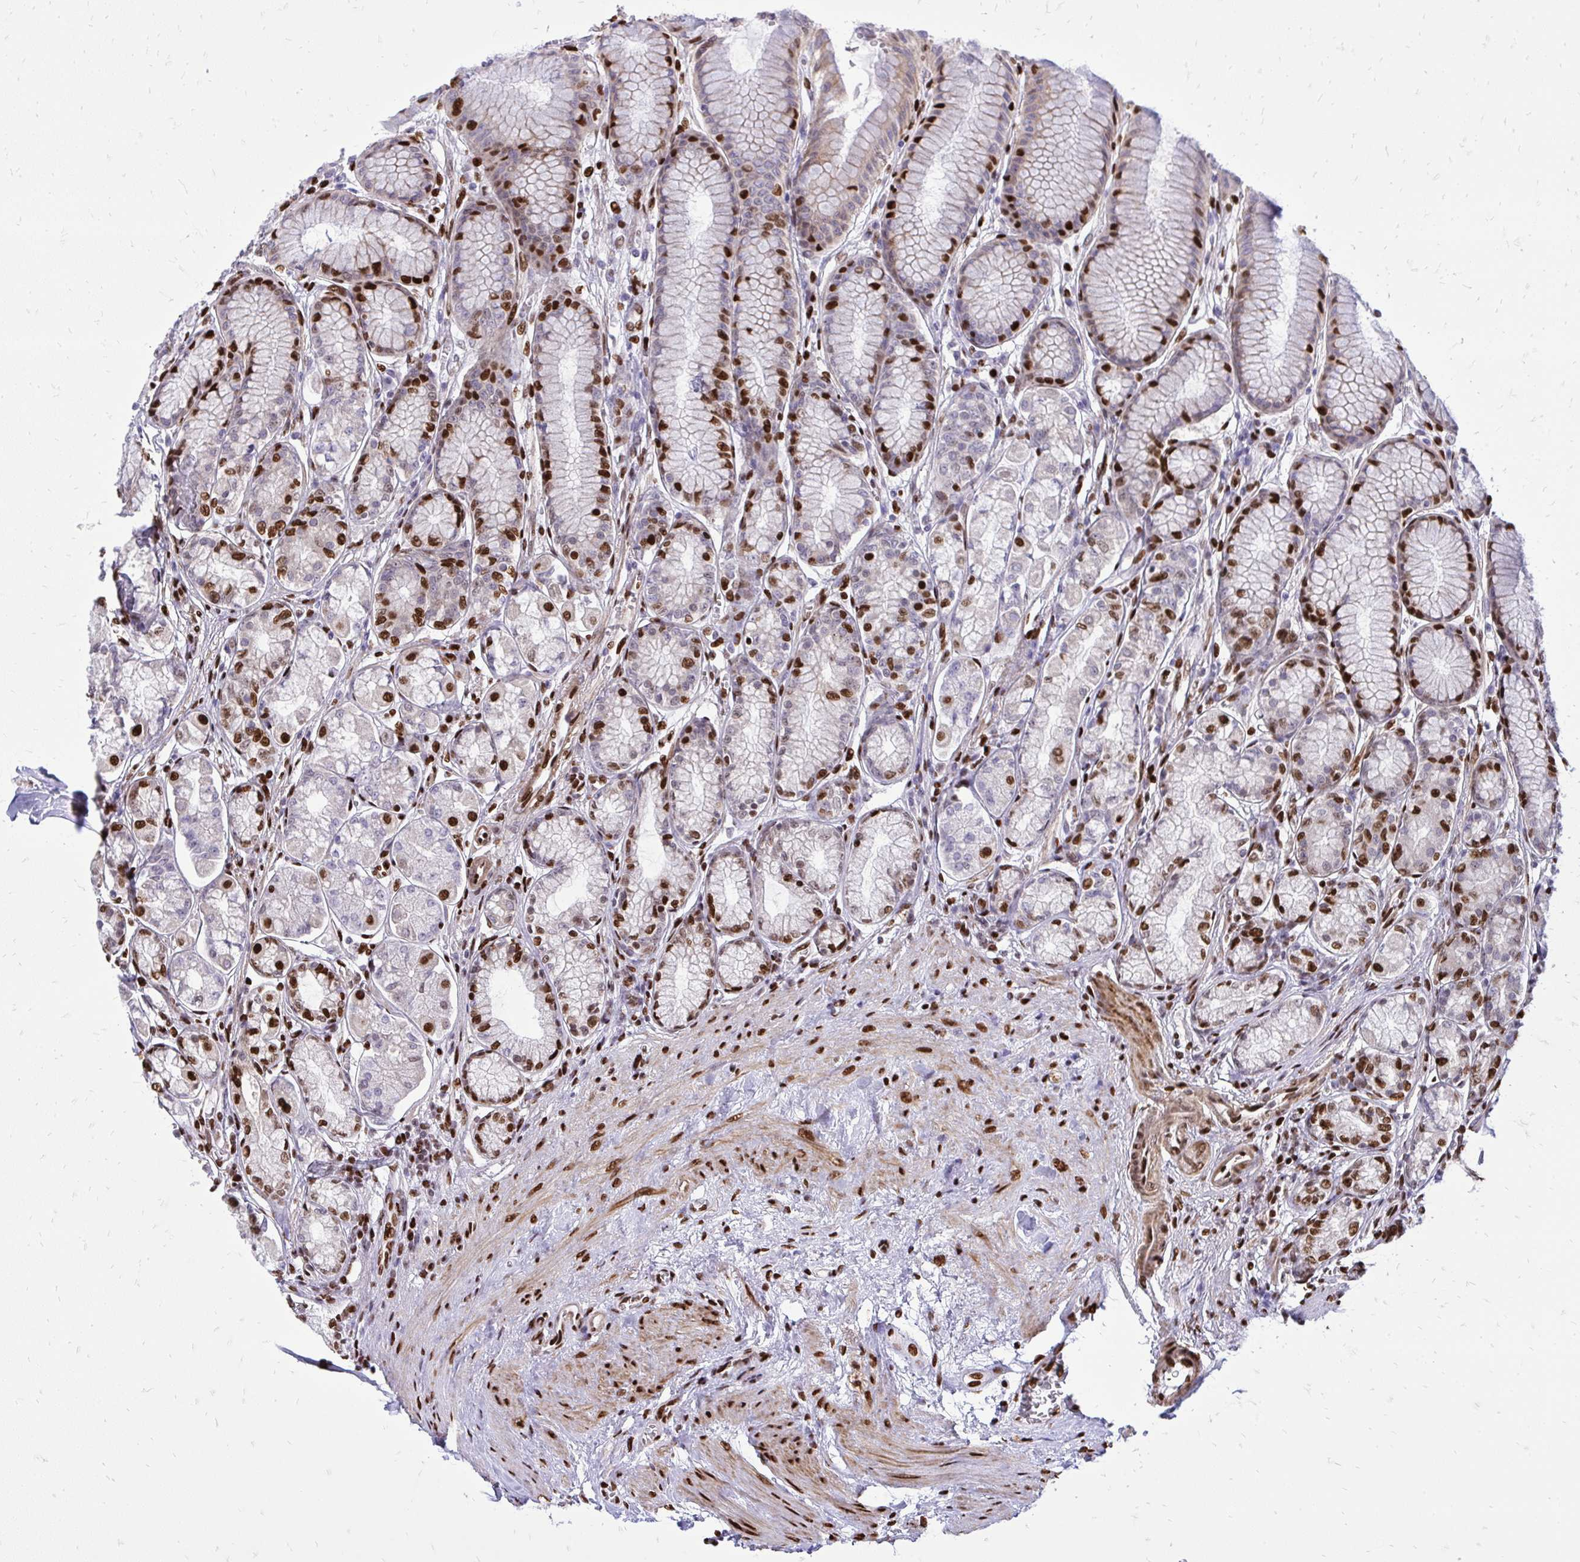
{"staining": {"intensity": "strong", "quantity": "25%-75%", "location": "nuclear"}, "tissue": "stomach", "cell_type": "Glandular cells", "image_type": "normal", "snomed": [{"axis": "morphology", "description": "Normal tissue, NOS"}, {"axis": "topography", "description": "Stomach"}, {"axis": "topography", "description": "Stomach, lower"}], "caption": "An image of stomach stained for a protein demonstrates strong nuclear brown staining in glandular cells.", "gene": "TBL1Y", "patient": {"sex": "male", "age": 76}}